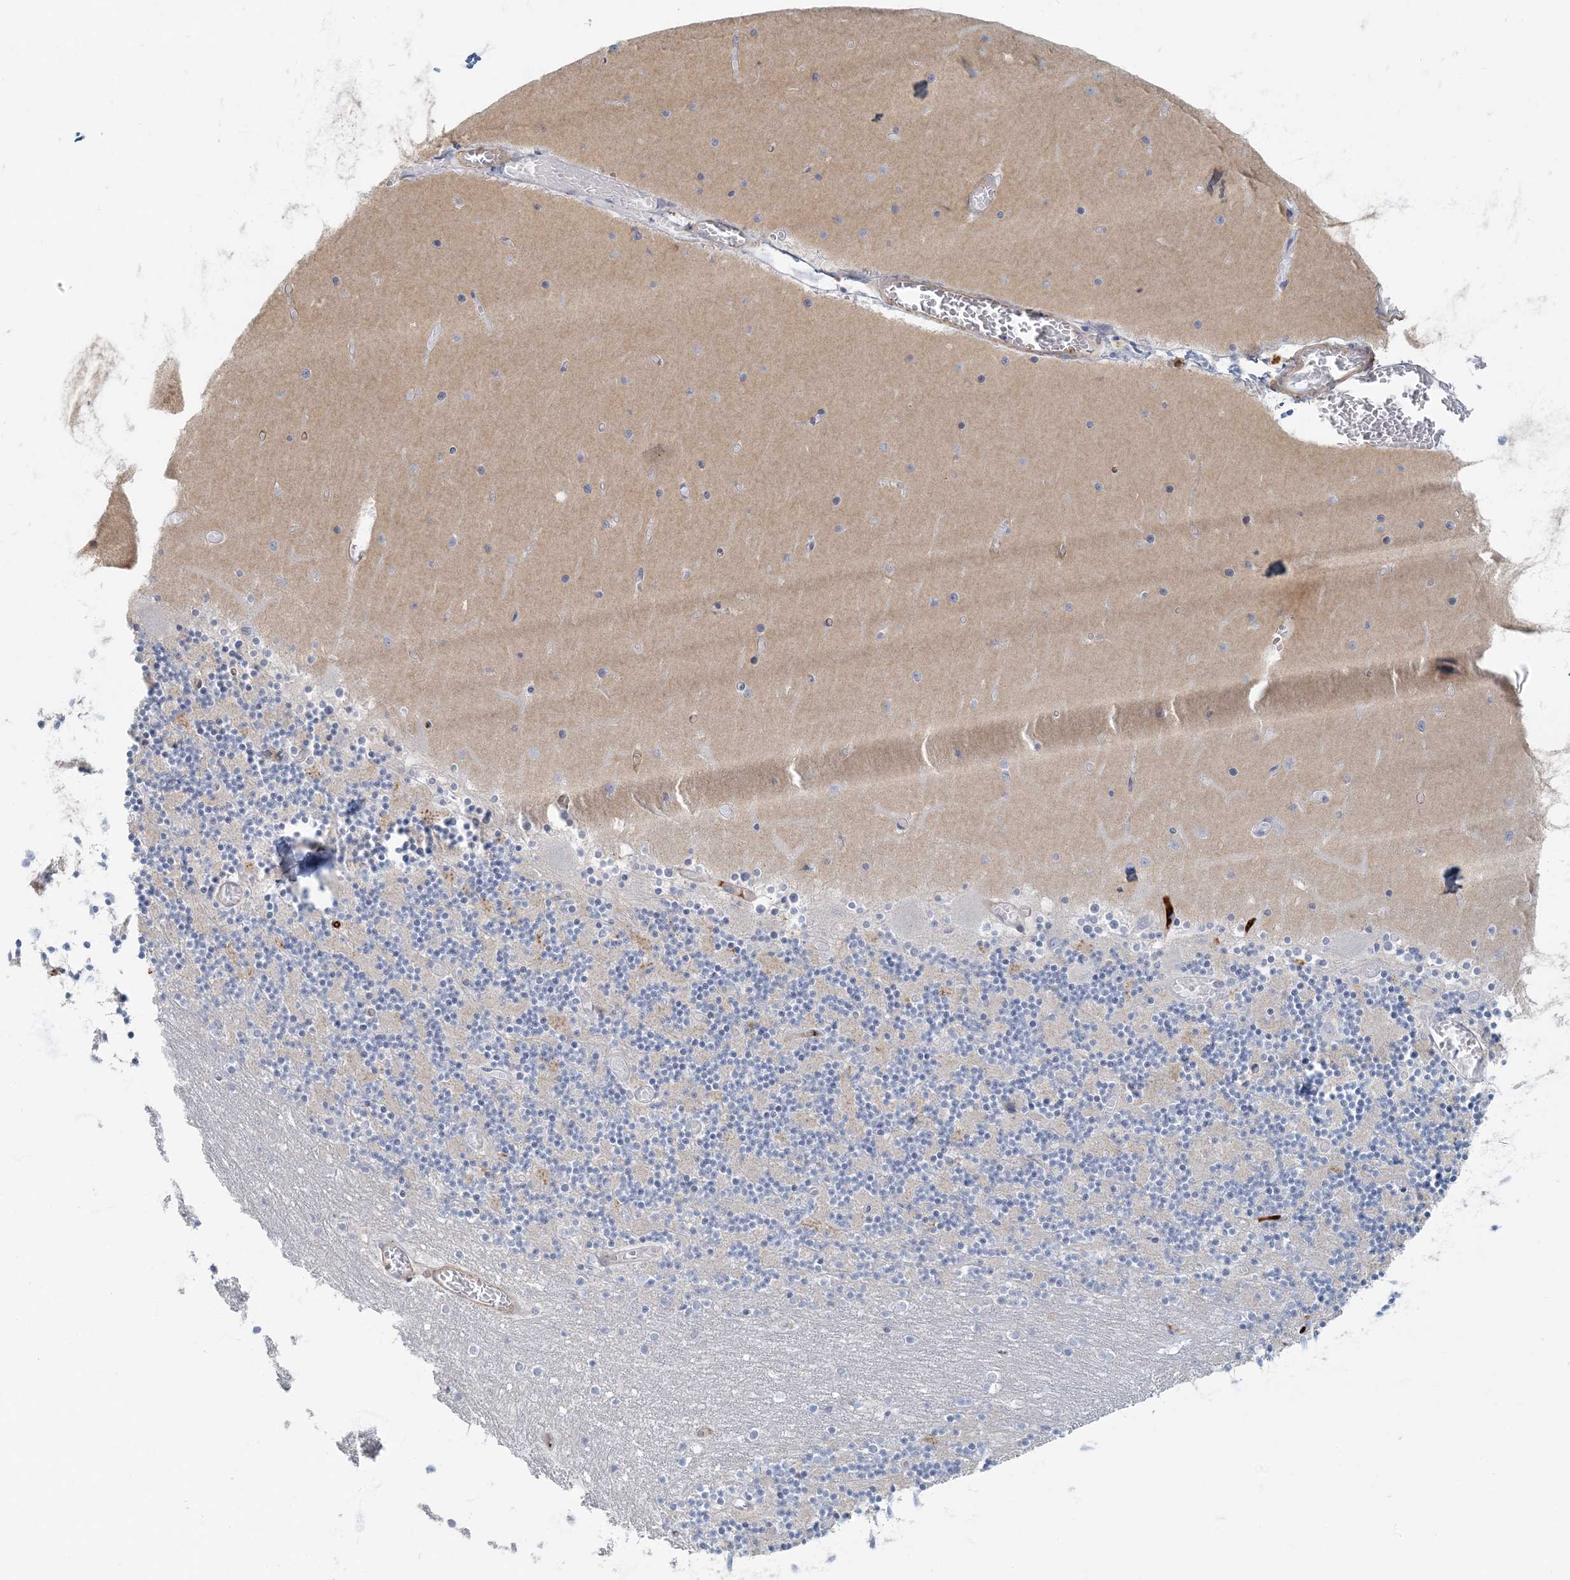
{"staining": {"intensity": "negative", "quantity": "none", "location": "none"}, "tissue": "cerebellum", "cell_type": "Cells in granular layer", "image_type": "normal", "snomed": [{"axis": "morphology", "description": "Normal tissue, NOS"}, {"axis": "topography", "description": "Cerebellum"}], "caption": "Immunohistochemistry (IHC) image of unremarkable human cerebellum stained for a protein (brown), which exhibits no positivity in cells in granular layer.", "gene": "MYOT", "patient": {"sex": "female", "age": 28}}